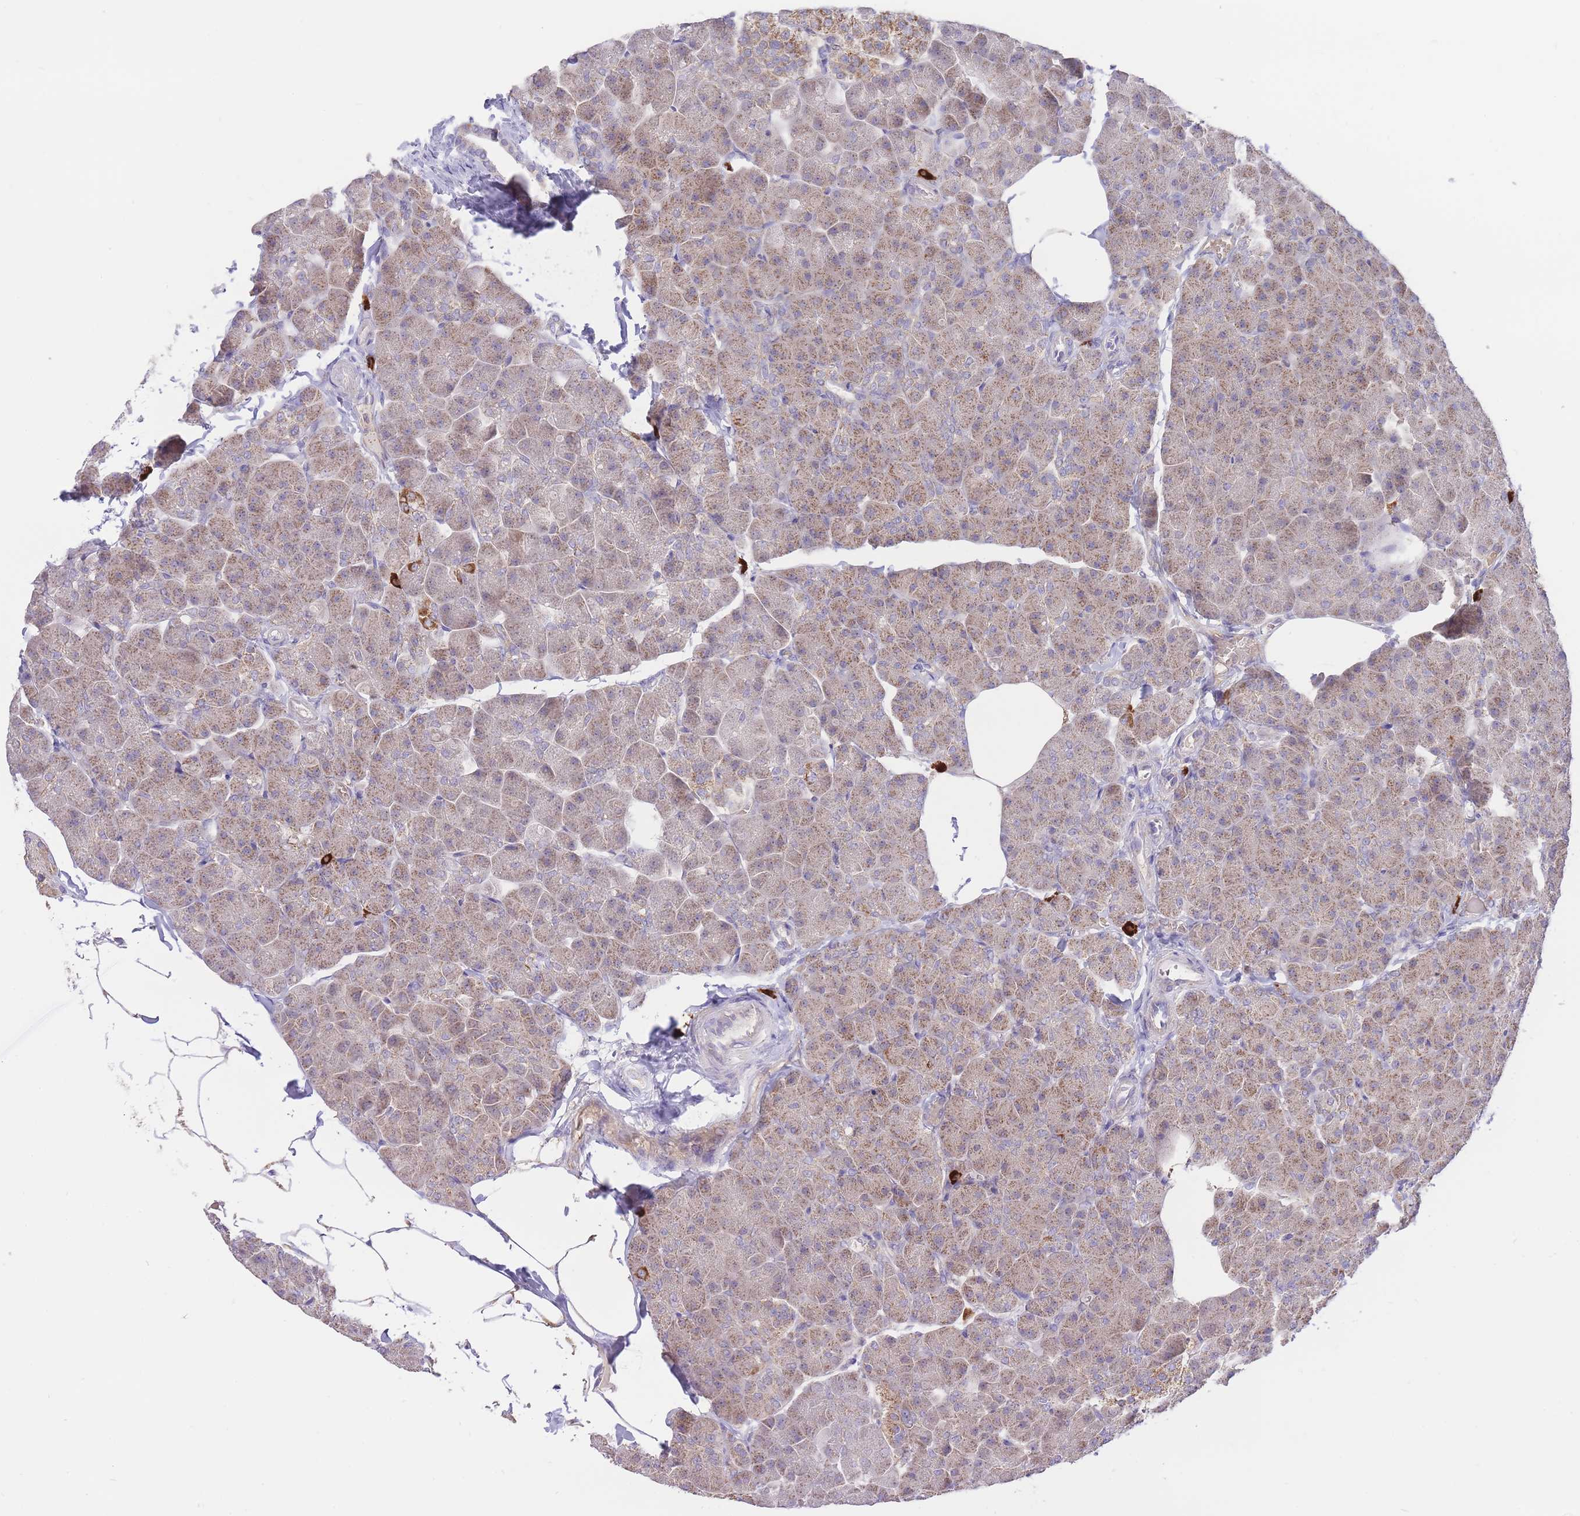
{"staining": {"intensity": "weak", "quantity": ">75%", "location": "cytoplasmic/membranous"}, "tissue": "pancreas", "cell_type": "Exocrine glandular cells", "image_type": "normal", "snomed": [{"axis": "morphology", "description": "Normal tissue, NOS"}, {"axis": "topography", "description": "Pancreas"}], "caption": "Benign pancreas was stained to show a protein in brown. There is low levels of weak cytoplasmic/membranous expression in approximately >75% of exocrine glandular cells. (brown staining indicates protein expression, while blue staining denotes nuclei).", "gene": "PREP", "patient": {"sex": "male", "age": 35}}